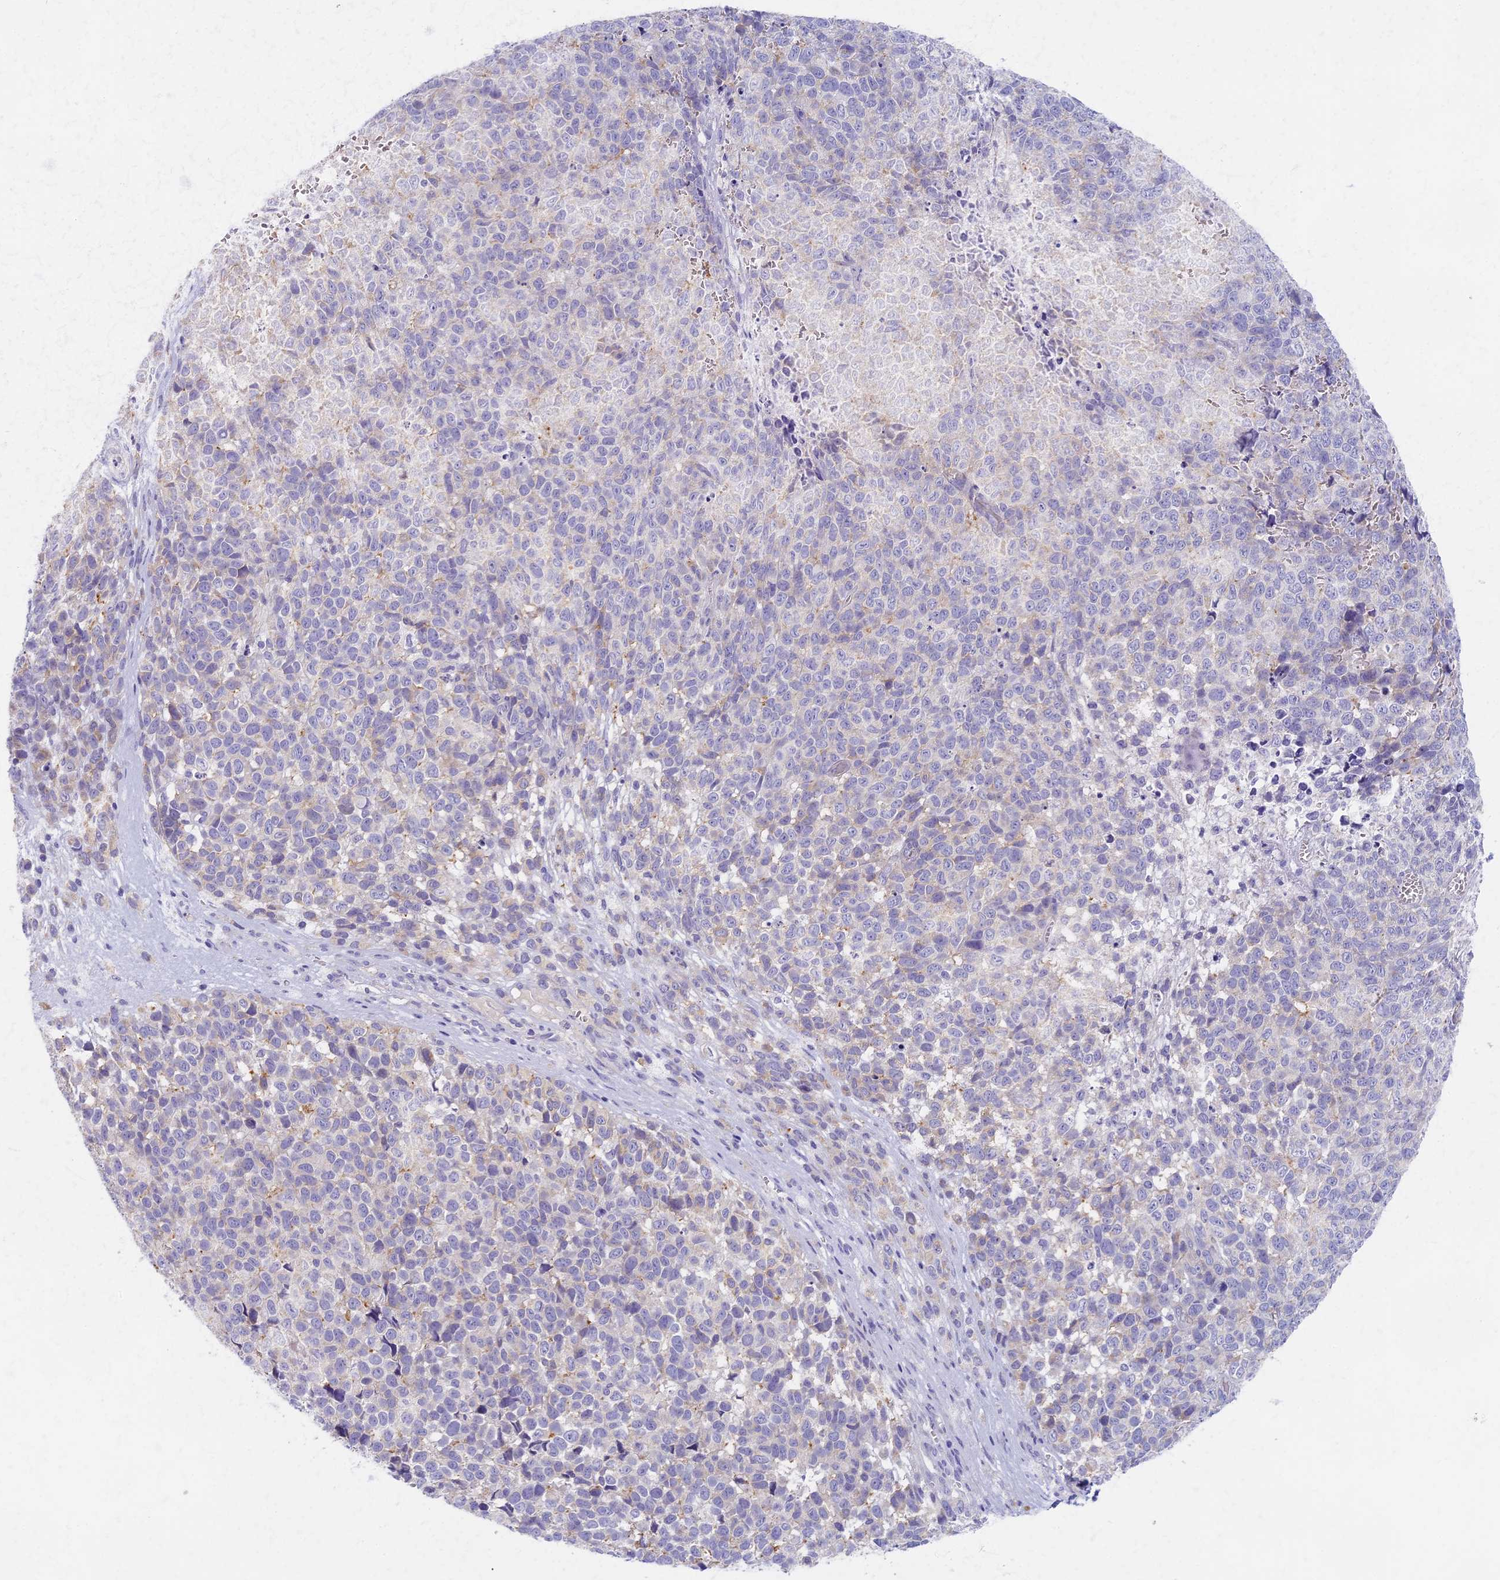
{"staining": {"intensity": "negative", "quantity": "none", "location": "none"}, "tissue": "melanoma", "cell_type": "Tumor cells", "image_type": "cancer", "snomed": [{"axis": "morphology", "description": "Malignant melanoma, NOS"}, {"axis": "topography", "description": "Nose, NOS"}], "caption": "IHC image of melanoma stained for a protein (brown), which shows no positivity in tumor cells.", "gene": "AP4E1", "patient": {"sex": "female", "age": 48}}